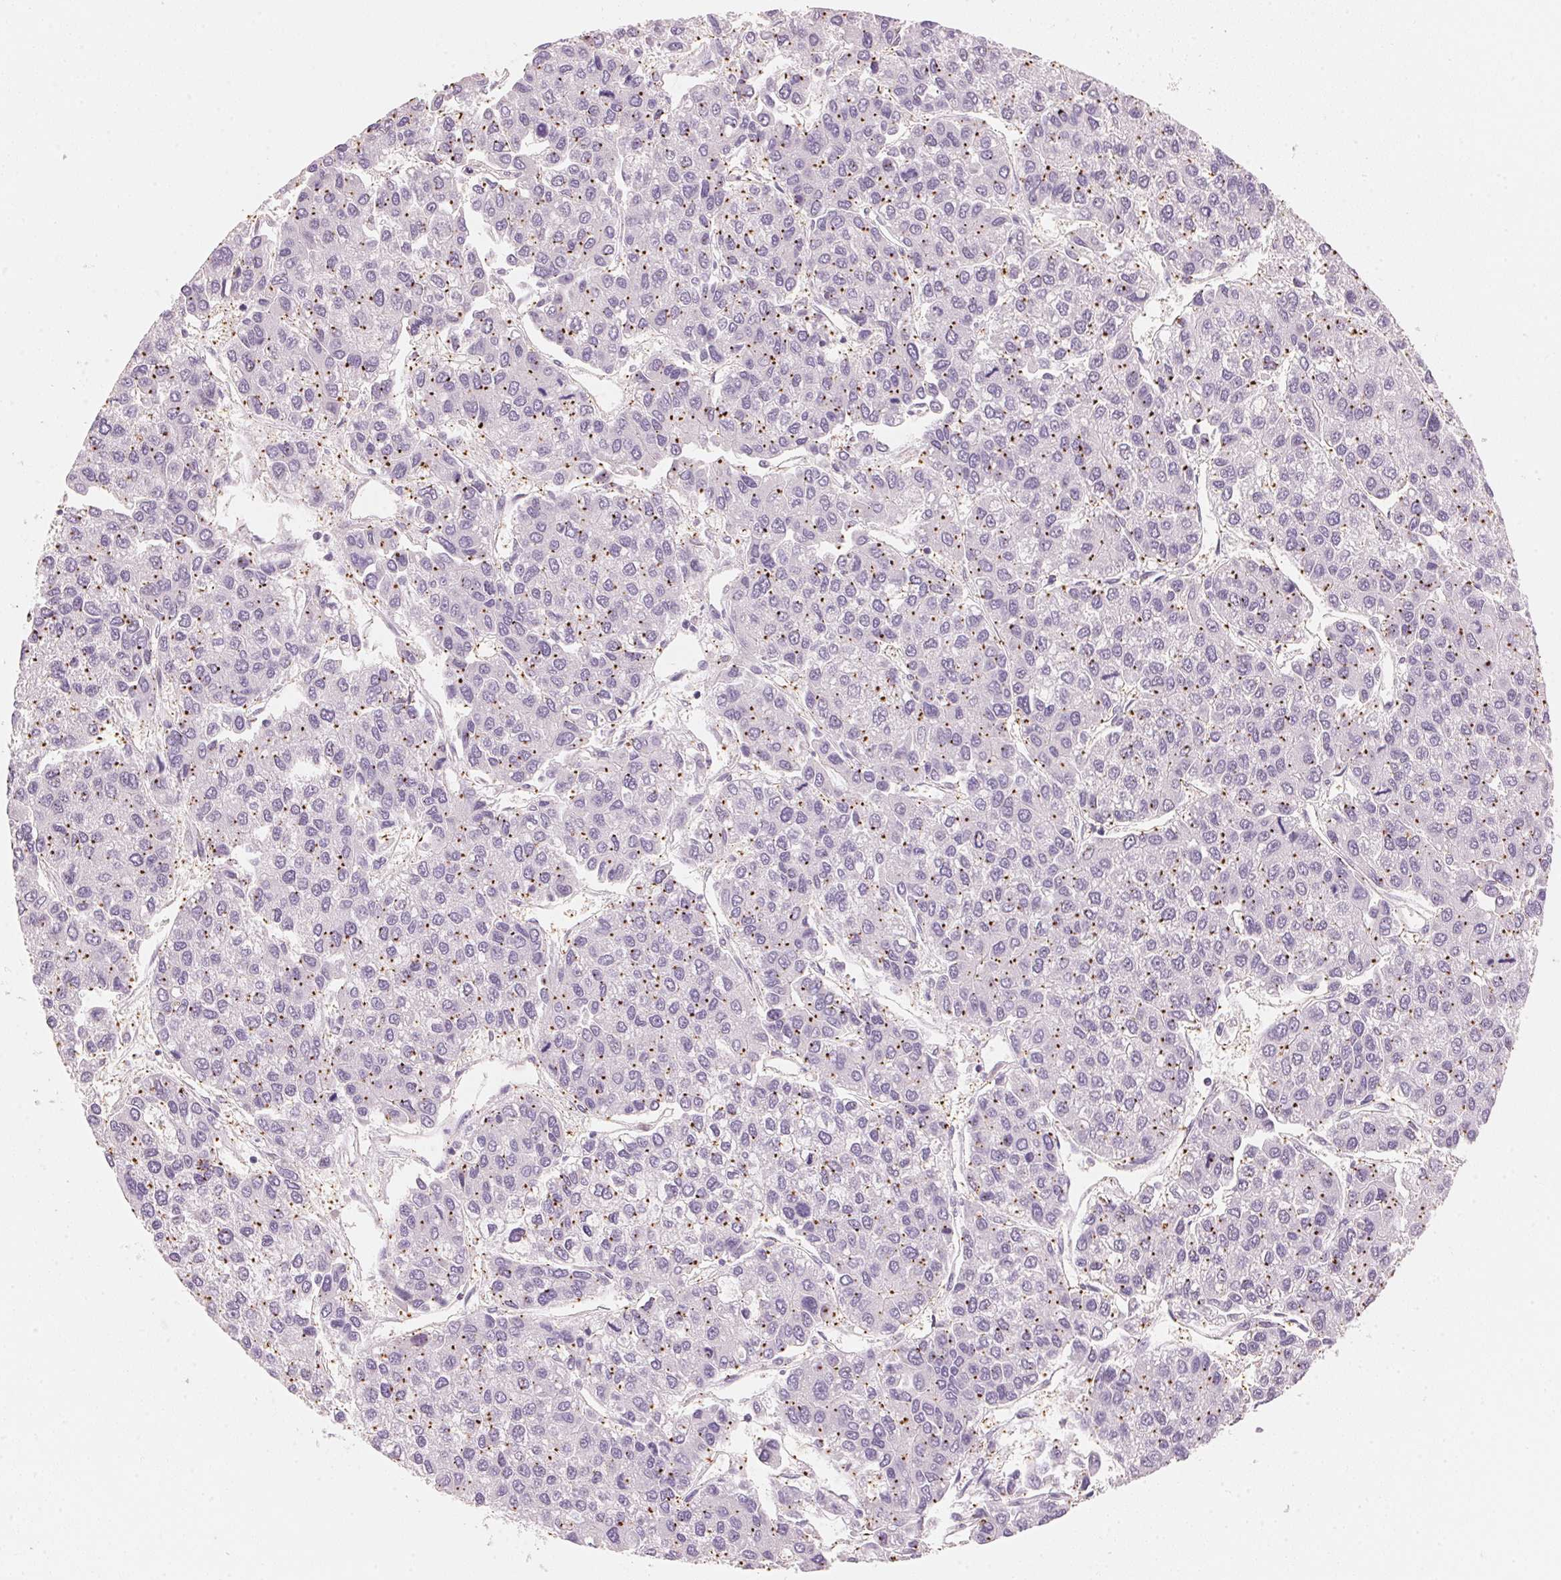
{"staining": {"intensity": "moderate", "quantity": "25%-75%", "location": "cytoplasmic/membranous"}, "tissue": "liver cancer", "cell_type": "Tumor cells", "image_type": "cancer", "snomed": [{"axis": "morphology", "description": "Carcinoma, Hepatocellular, NOS"}, {"axis": "topography", "description": "Liver"}], "caption": "Immunohistochemical staining of hepatocellular carcinoma (liver) demonstrates medium levels of moderate cytoplasmic/membranous protein expression in about 25%-75% of tumor cells.", "gene": "HOXB13", "patient": {"sex": "female", "age": 66}}